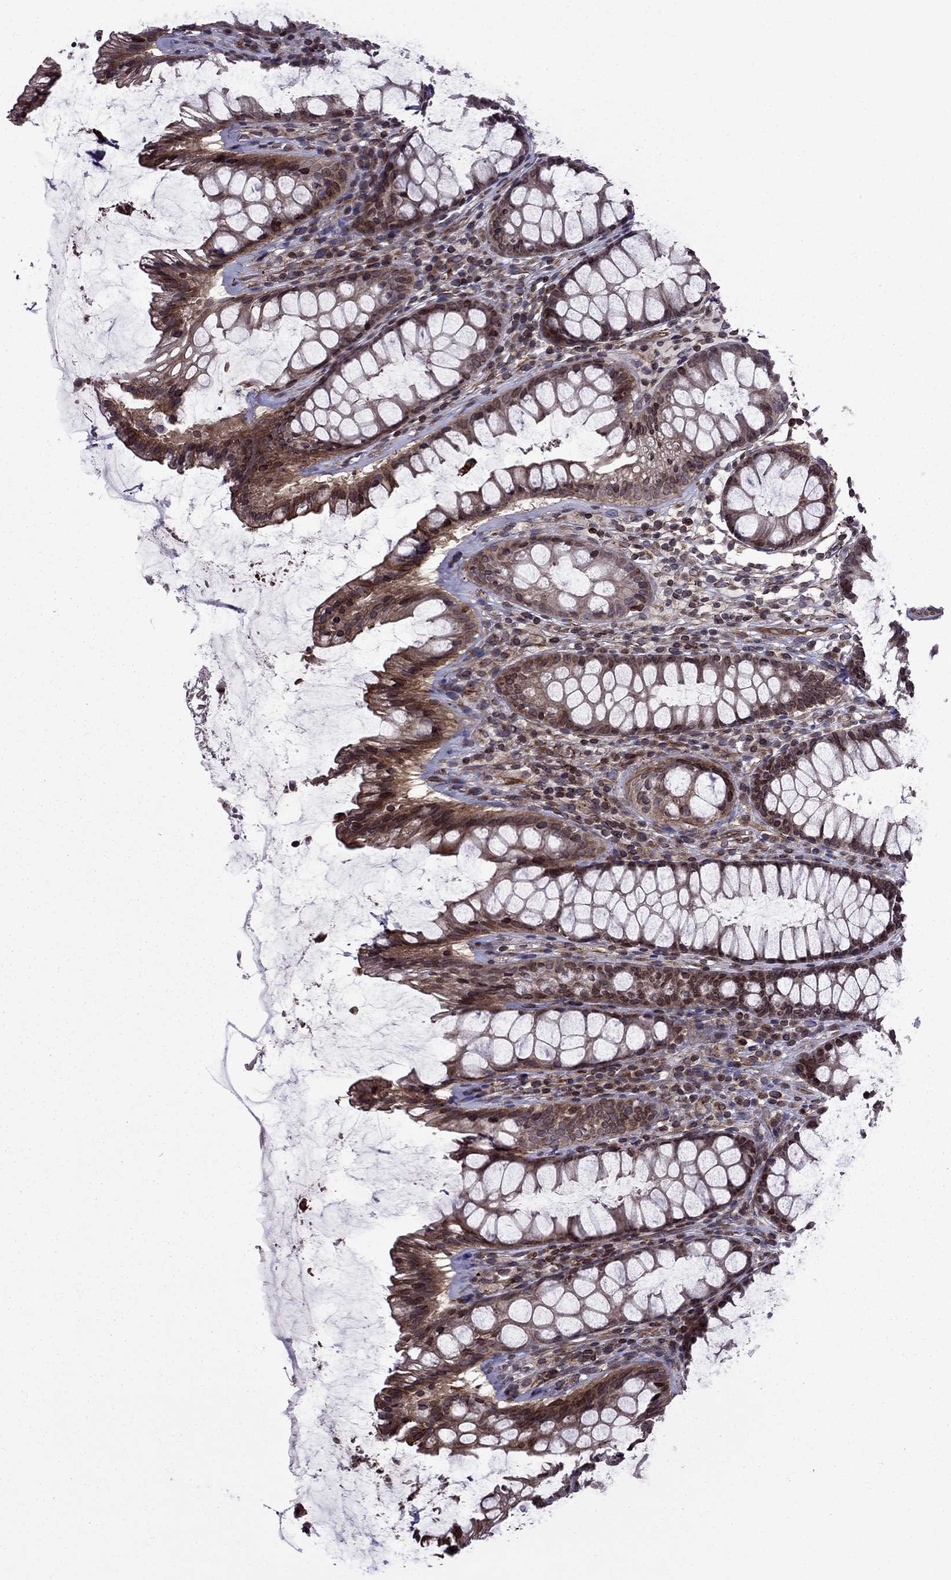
{"staining": {"intensity": "moderate", "quantity": "25%-75%", "location": "cytoplasmic/membranous"}, "tissue": "rectum", "cell_type": "Glandular cells", "image_type": "normal", "snomed": [{"axis": "morphology", "description": "Normal tissue, NOS"}, {"axis": "topography", "description": "Rectum"}], "caption": "Approximately 25%-75% of glandular cells in unremarkable human rectum display moderate cytoplasmic/membranous protein positivity as visualized by brown immunohistochemical staining.", "gene": "CDC42BPA", "patient": {"sex": "male", "age": 72}}